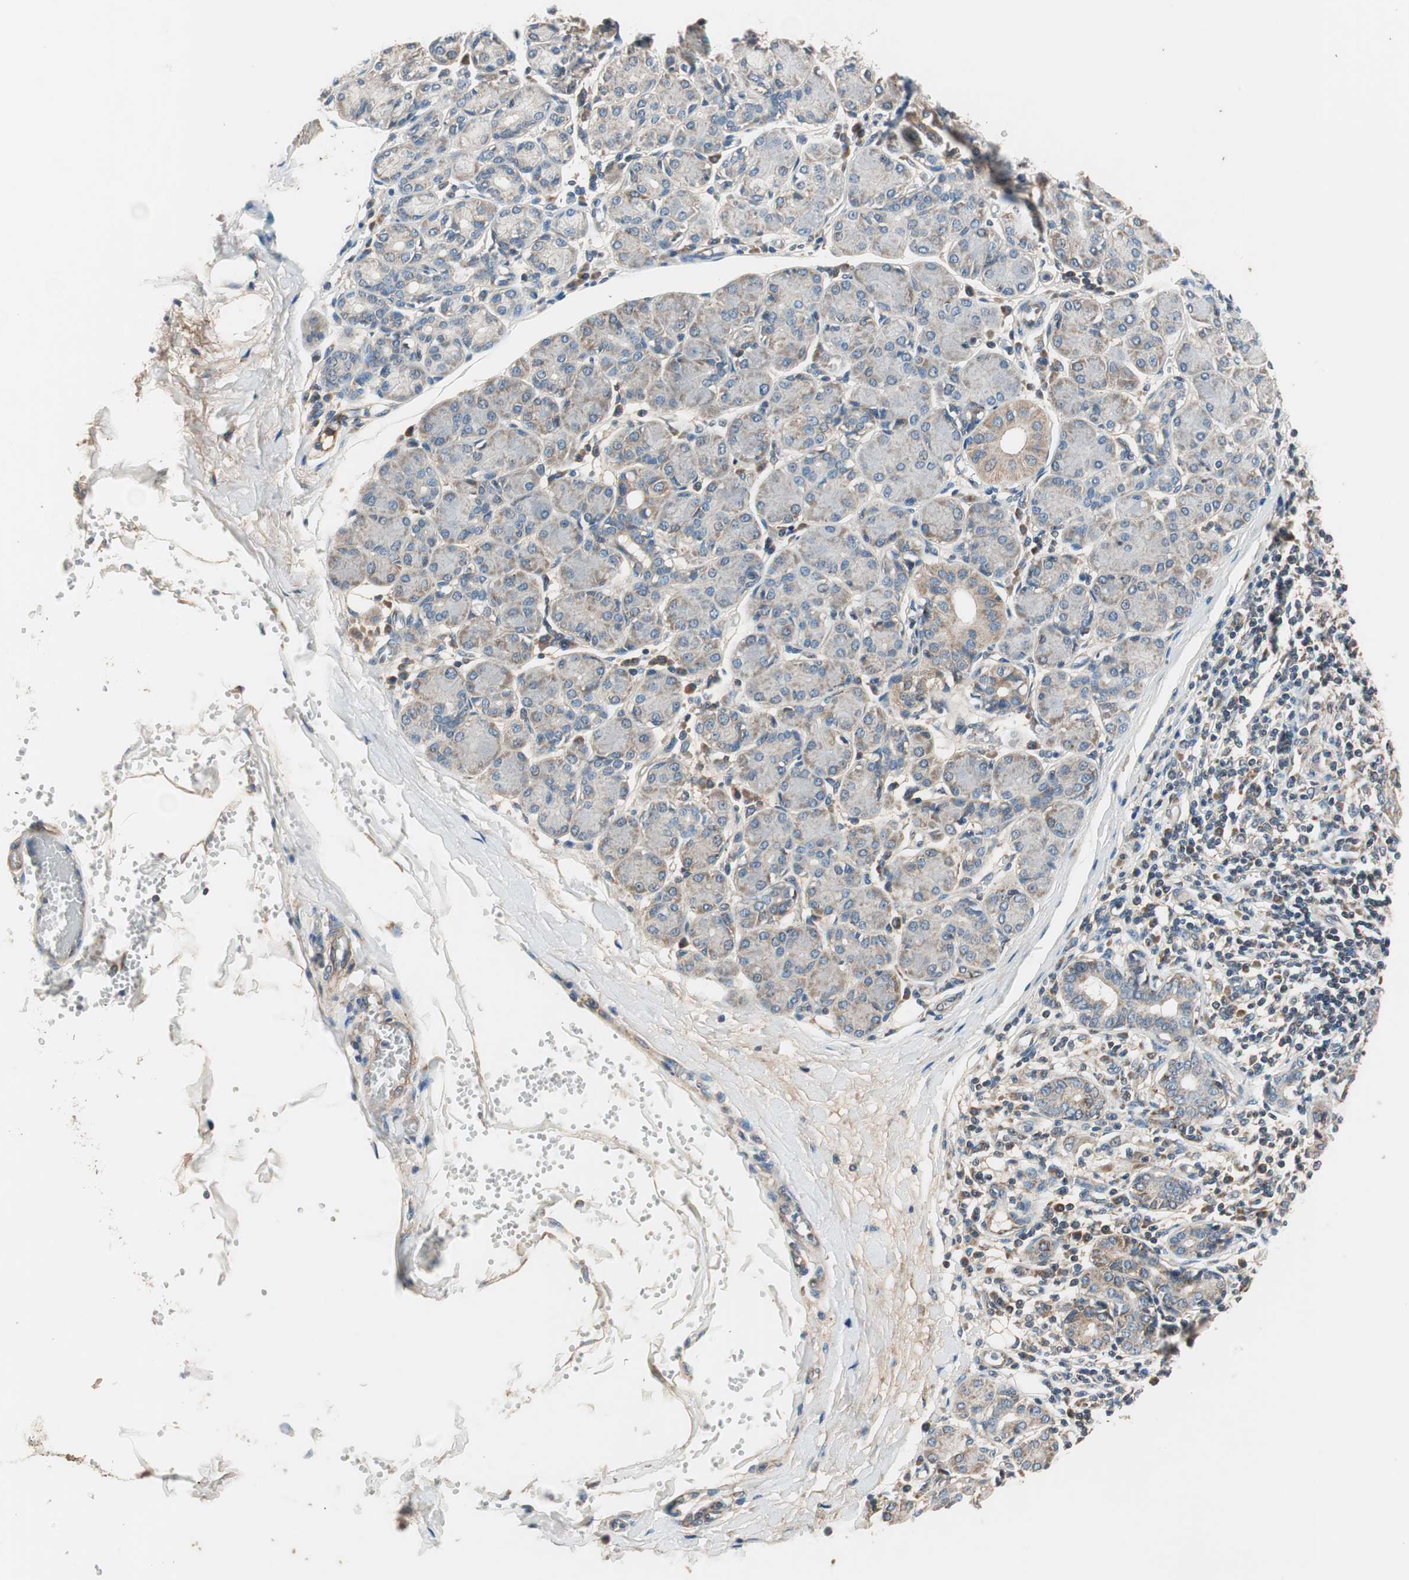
{"staining": {"intensity": "weak", "quantity": "<25%", "location": "cytoplasmic/membranous"}, "tissue": "salivary gland", "cell_type": "Glandular cells", "image_type": "normal", "snomed": [{"axis": "morphology", "description": "Normal tissue, NOS"}, {"axis": "morphology", "description": "Inflammation, NOS"}, {"axis": "topography", "description": "Lymph node"}, {"axis": "topography", "description": "Salivary gland"}], "caption": "Glandular cells are negative for protein expression in unremarkable human salivary gland. (DAB immunohistochemistry, high magnification).", "gene": "HPN", "patient": {"sex": "male", "age": 3}}